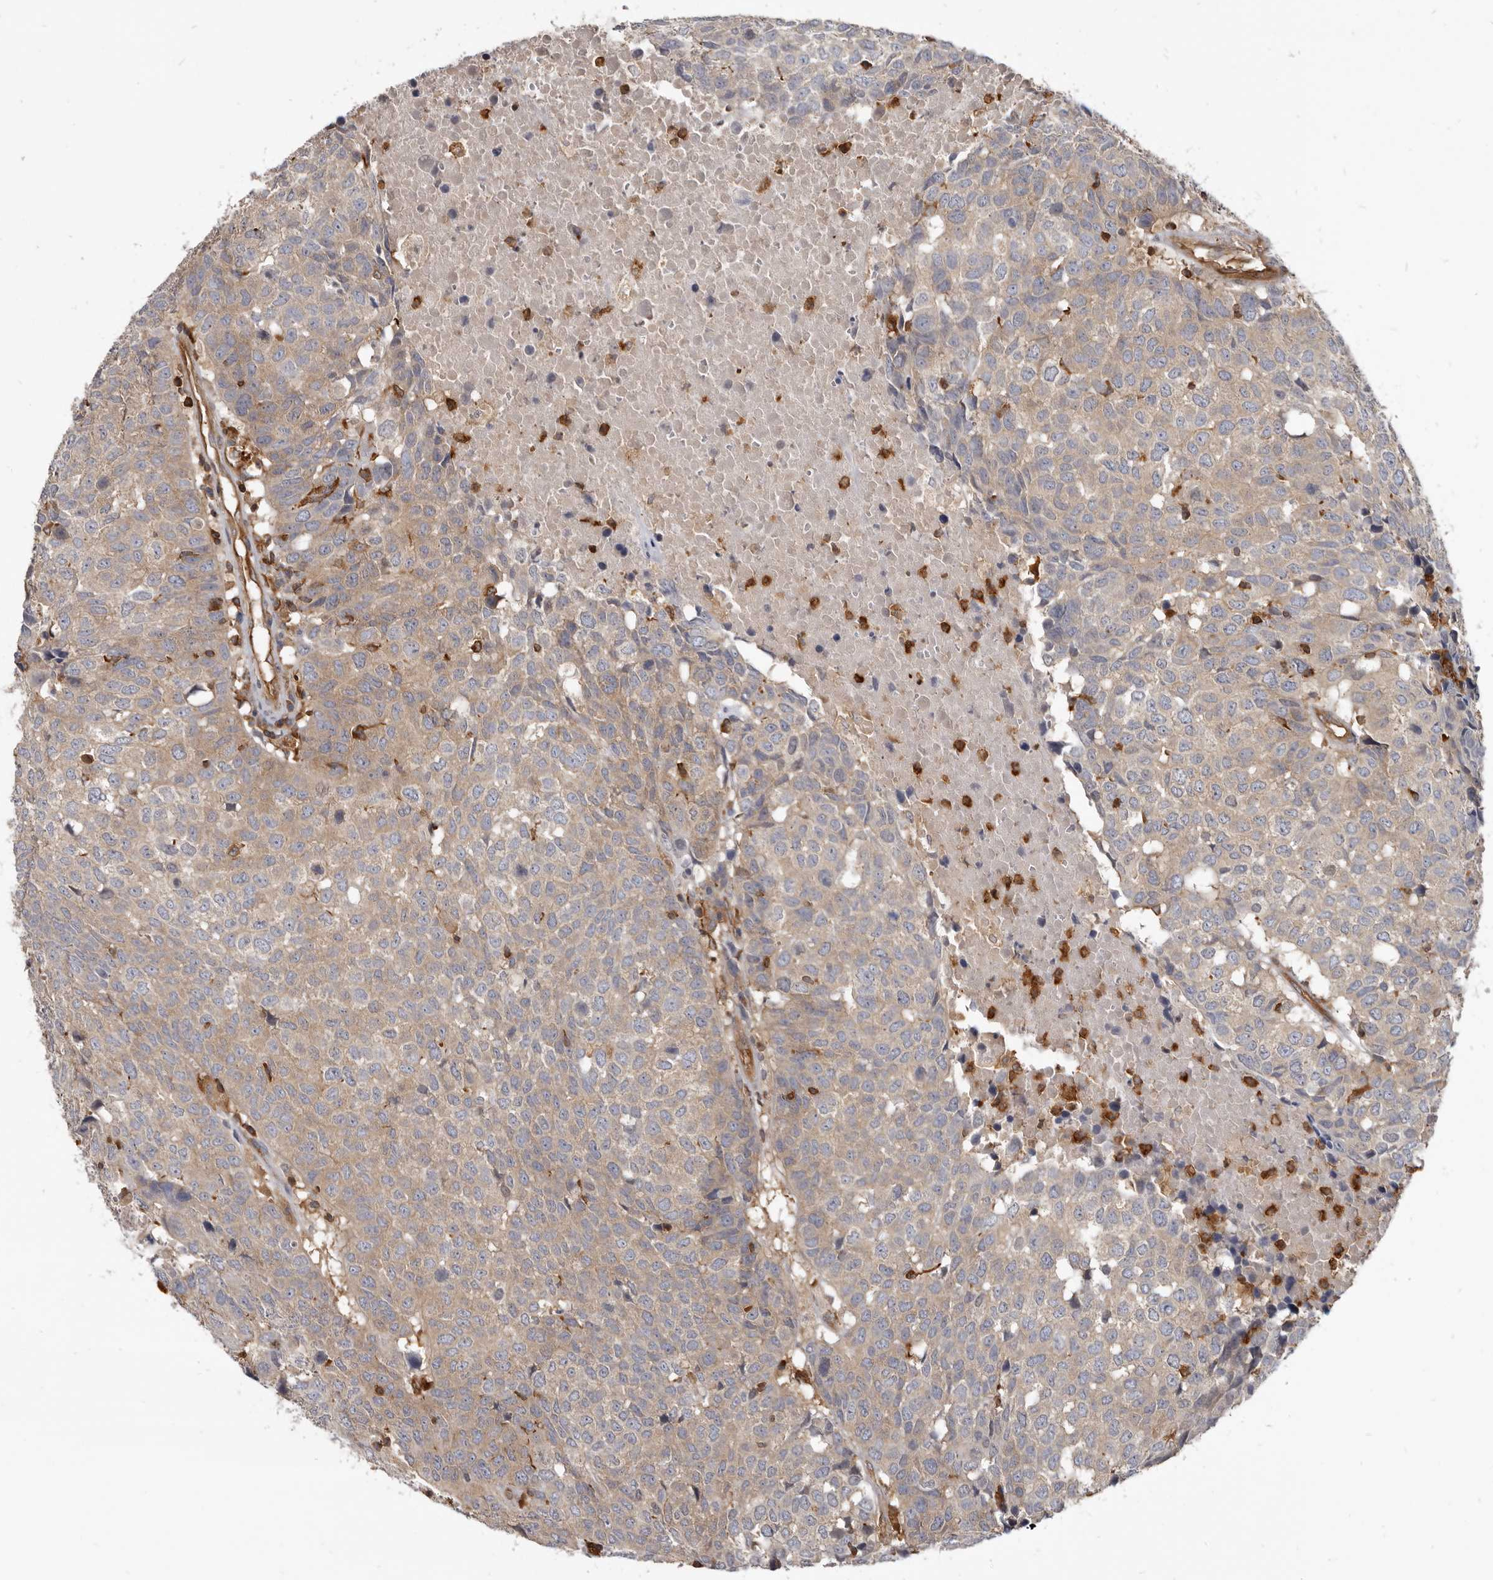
{"staining": {"intensity": "weak", "quantity": ">75%", "location": "cytoplasmic/membranous"}, "tissue": "head and neck cancer", "cell_type": "Tumor cells", "image_type": "cancer", "snomed": [{"axis": "morphology", "description": "Squamous cell carcinoma, NOS"}, {"axis": "topography", "description": "Head-Neck"}], "caption": "Protein positivity by IHC reveals weak cytoplasmic/membranous staining in about >75% of tumor cells in head and neck cancer.", "gene": "CBL", "patient": {"sex": "male", "age": 66}}